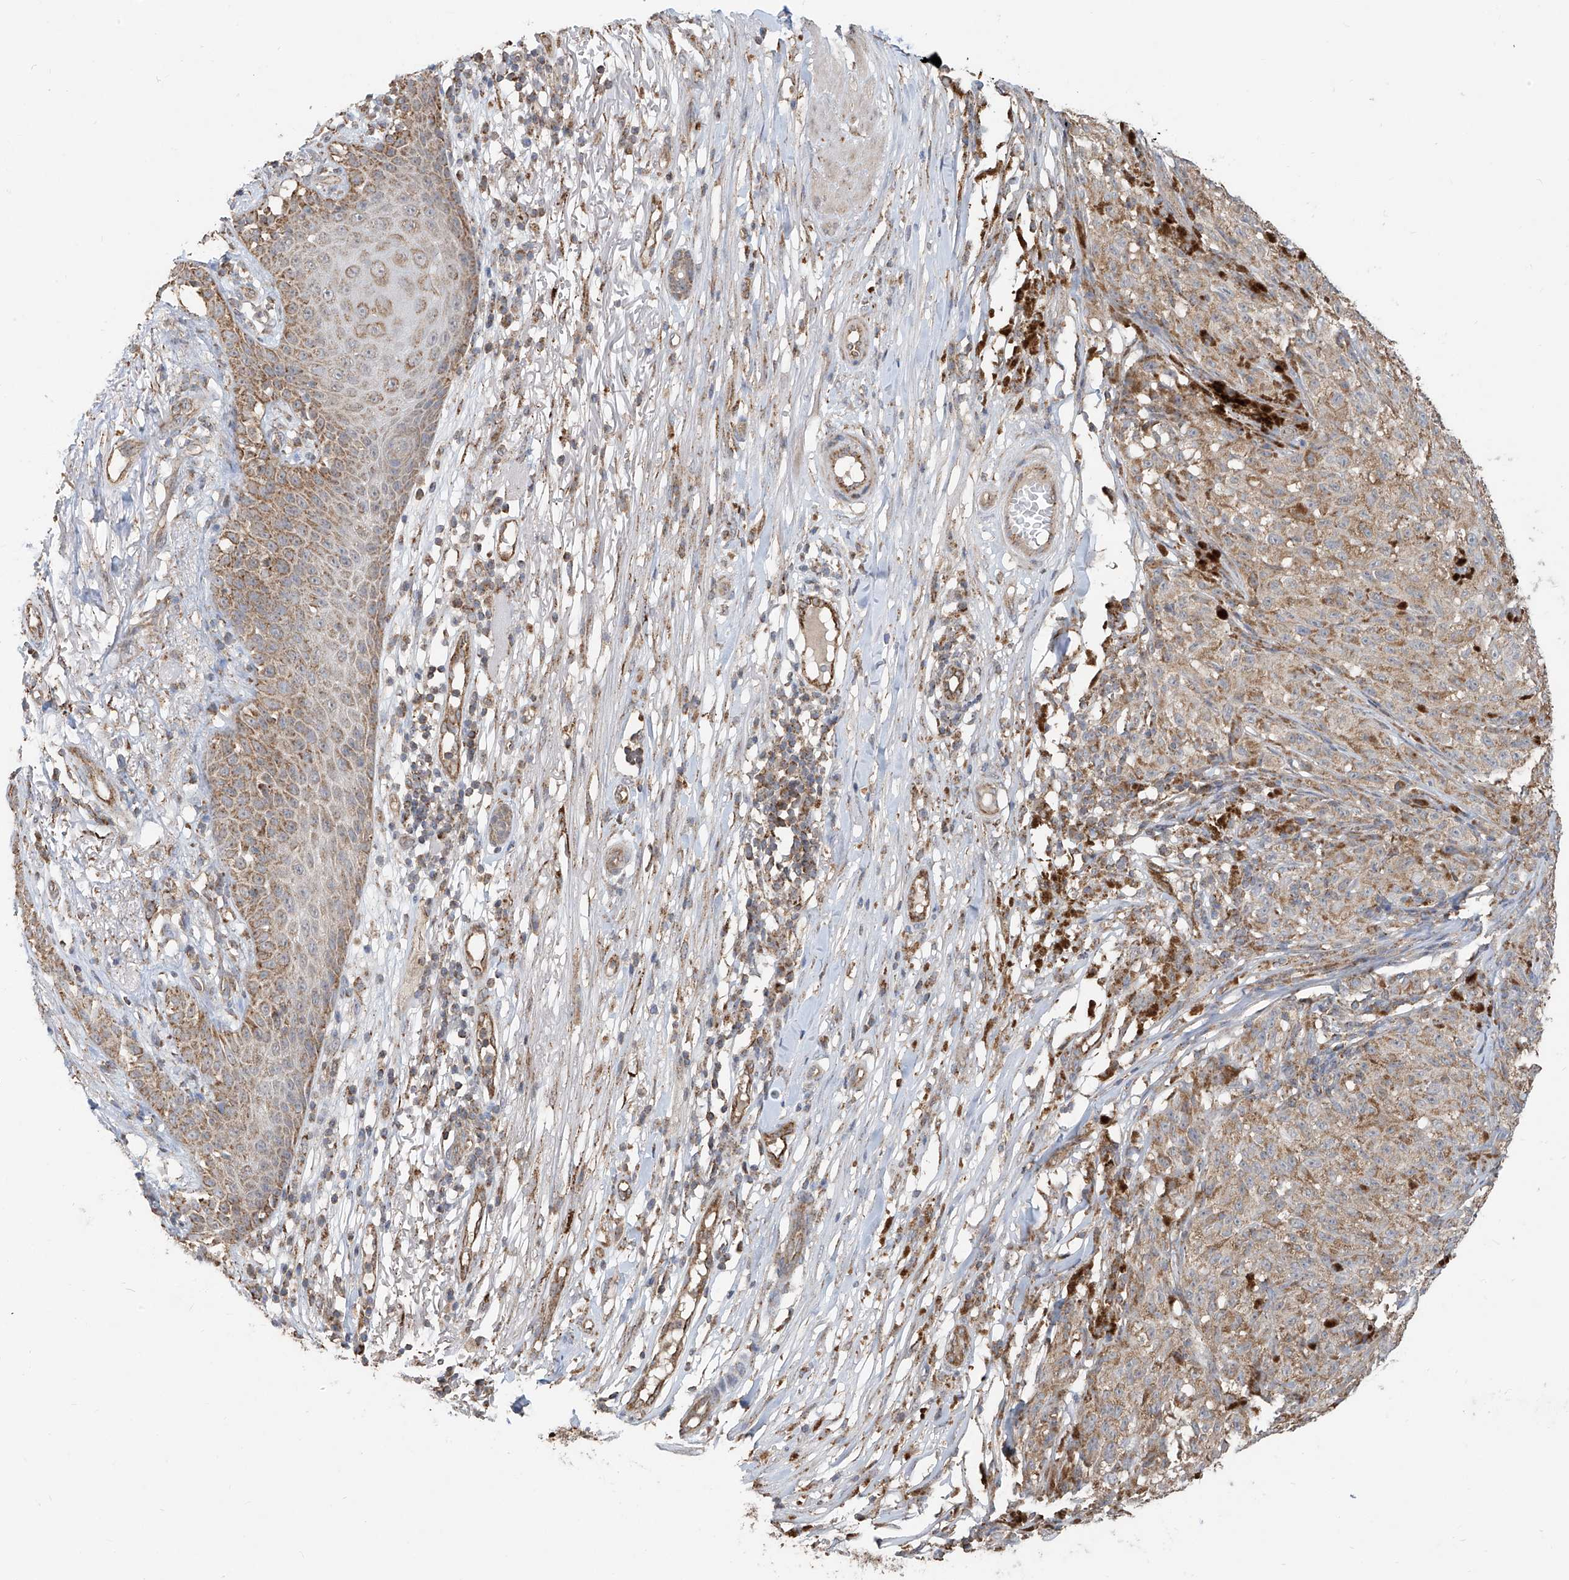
{"staining": {"intensity": "strong", "quantity": ">75%", "location": "cytoplasmic/membranous"}, "tissue": "melanoma", "cell_type": "Tumor cells", "image_type": "cancer", "snomed": [{"axis": "morphology", "description": "Malignant melanoma, NOS"}, {"axis": "topography", "description": "Skin"}], "caption": "Immunohistochemical staining of malignant melanoma shows strong cytoplasmic/membranous protein expression in about >75% of tumor cells.", "gene": "UQCC1", "patient": {"sex": "female", "age": 82}}